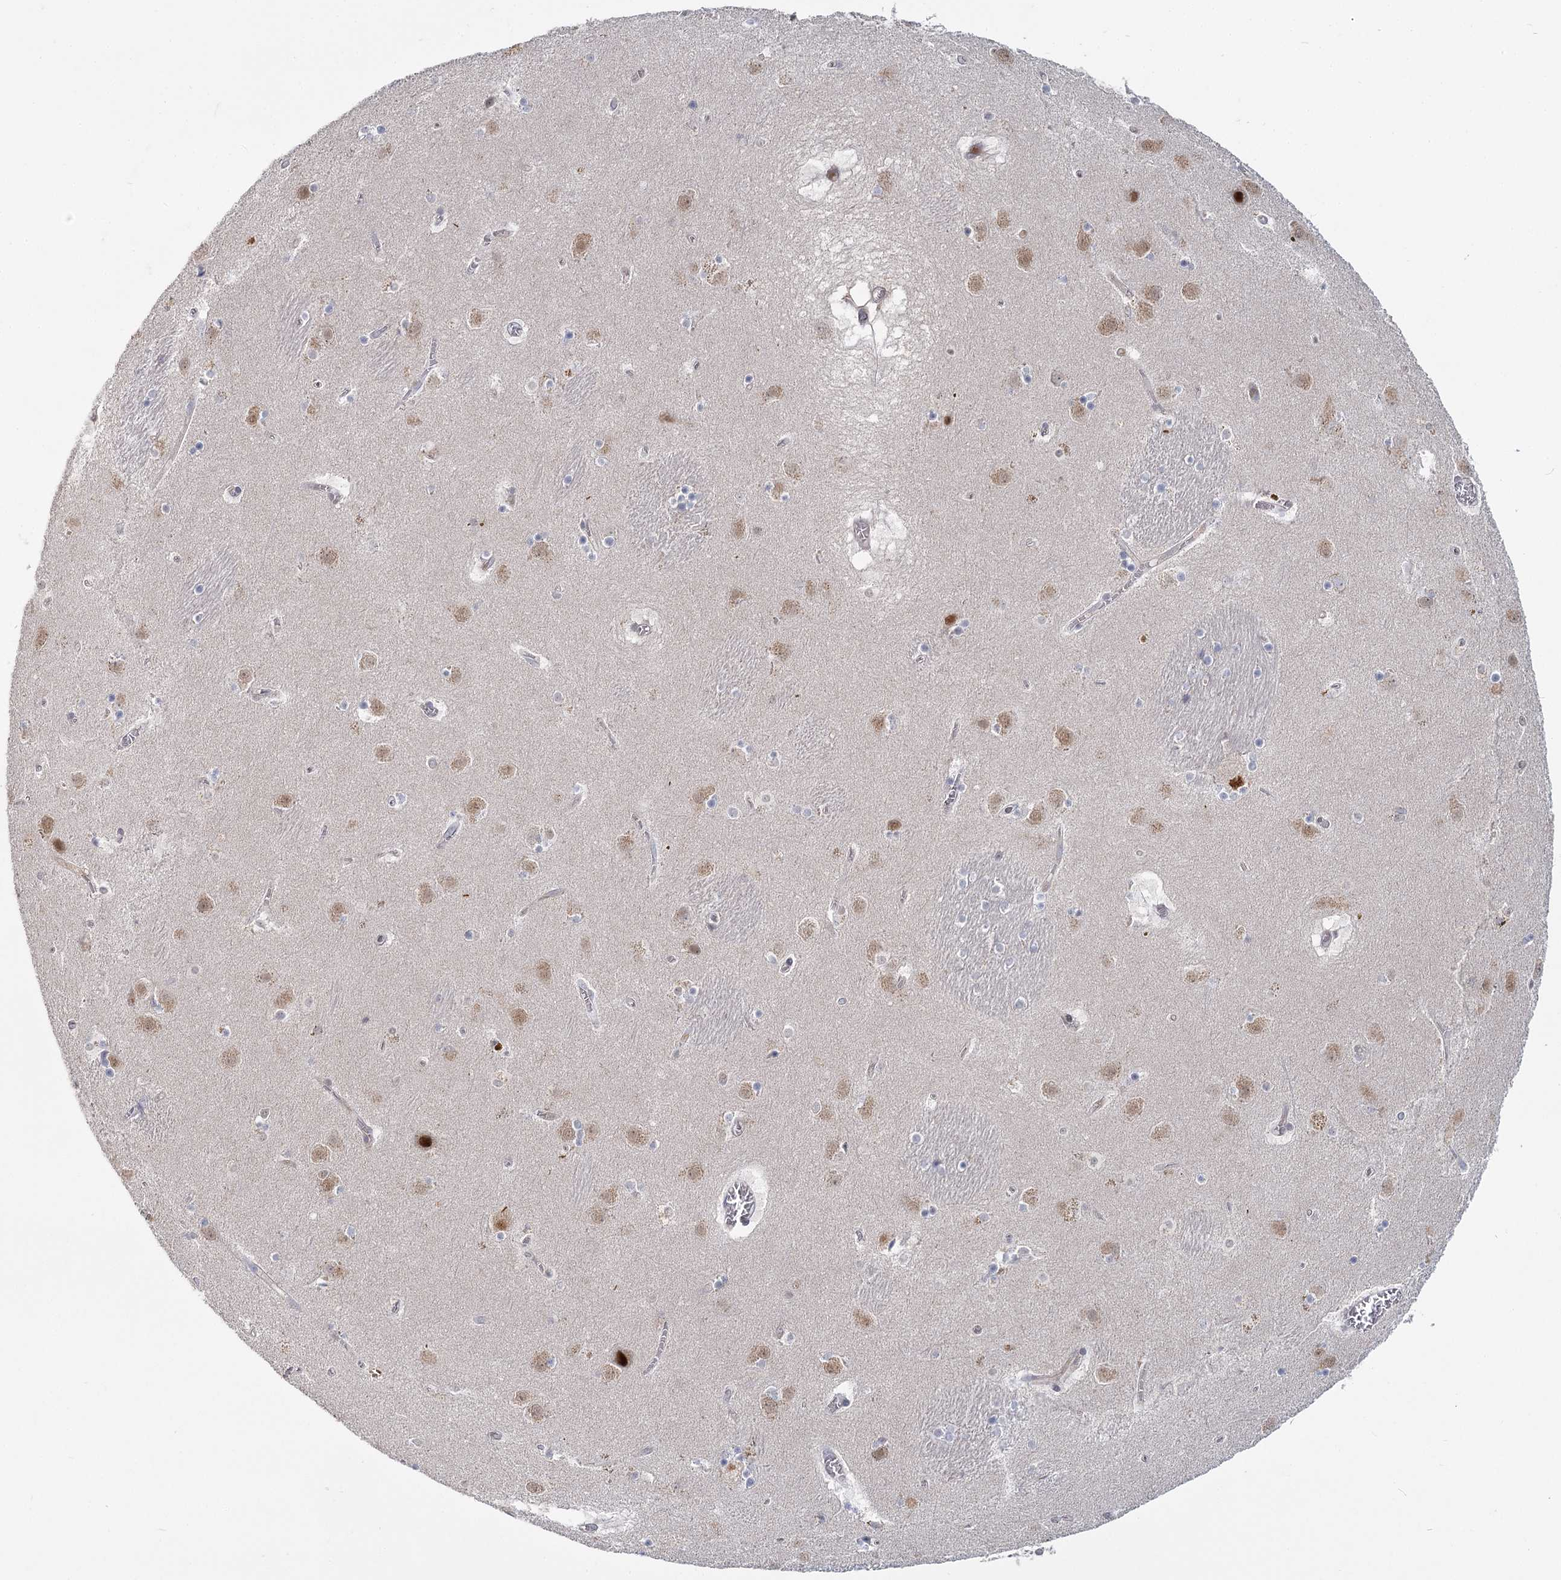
{"staining": {"intensity": "negative", "quantity": "none", "location": "none"}, "tissue": "caudate", "cell_type": "Glial cells", "image_type": "normal", "snomed": [{"axis": "morphology", "description": "Normal tissue, NOS"}, {"axis": "topography", "description": "Lateral ventricle wall"}], "caption": "The image shows no significant positivity in glial cells of caudate.", "gene": "USP11", "patient": {"sex": "male", "age": 70}}